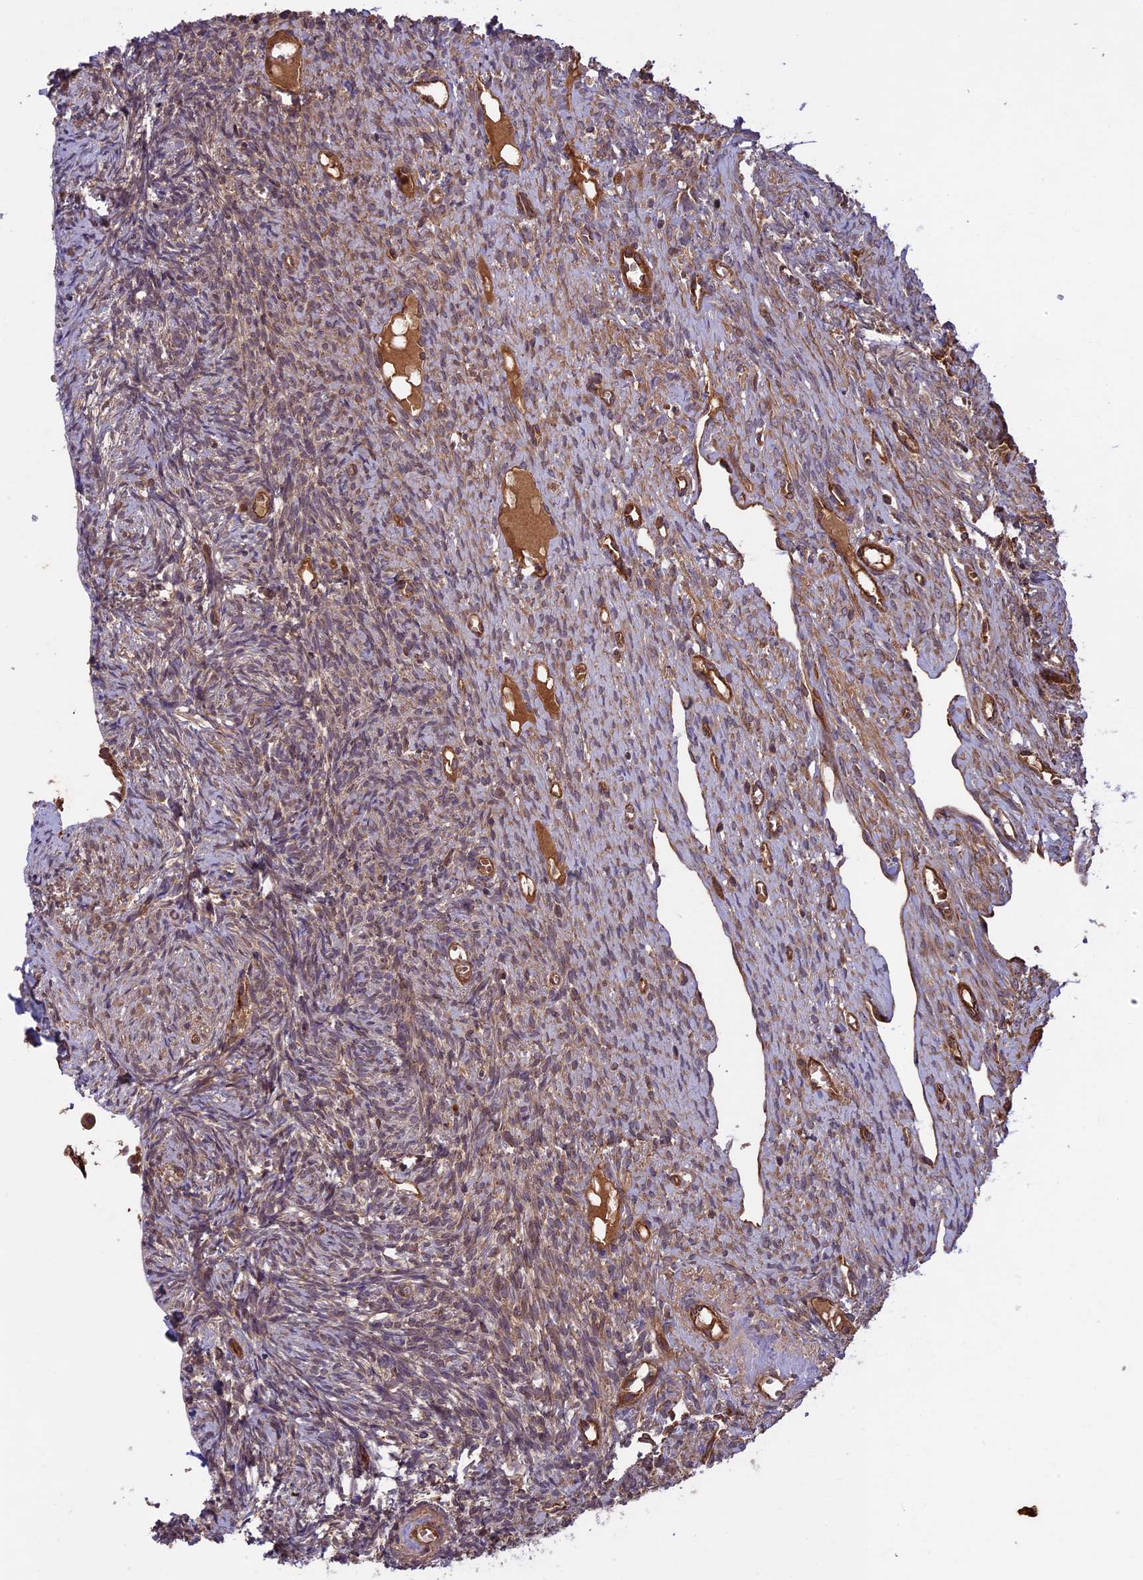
{"staining": {"intensity": "weak", "quantity": "25%-75%", "location": "cytoplasmic/membranous"}, "tissue": "ovary", "cell_type": "Ovarian stroma cells", "image_type": "normal", "snomed": [{"axis": "morphology", "description": "Normal tissue, NOS"}, {"axis": "topography", "description": "Ovary"}], "caption": "About 25%-75% of ovarian stroma cells in benign ovary reveal weak cytoplasmic/membranous protein staining as visualized by brown immunohistochemical staining.", "gene": "CCDC125", "patient": {"sex": "female", "age": 51}}